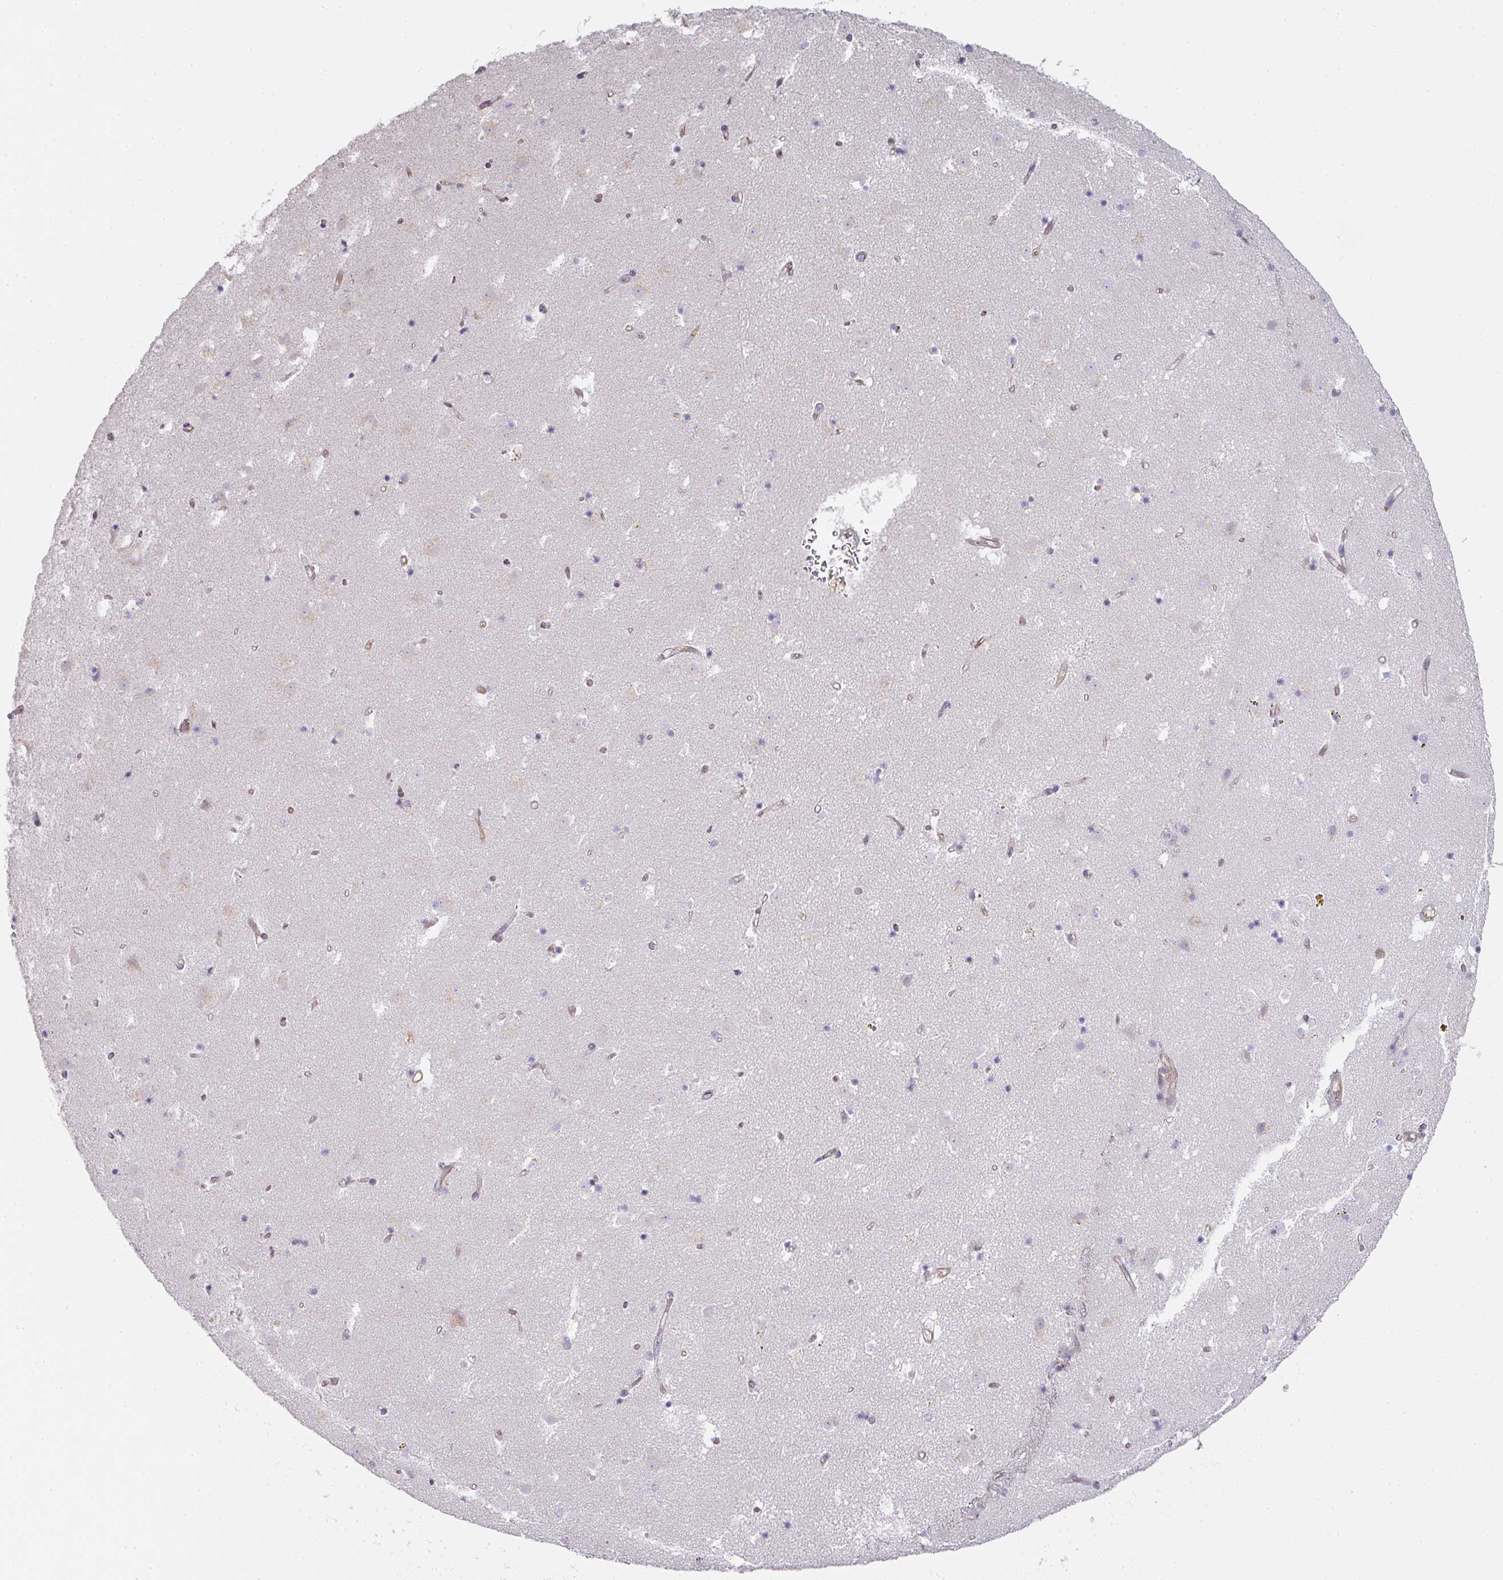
{"staining": {"intensity": "negative", "quantity": "none", "location": "none"}, "tissue": "caudate", "cell_type": "Glial cells", "image_type": "normal", "snomed": [{"axis": "morphology", "description": "Normal tissue, NOS"}, {"axis": "topography", "description": "Lateral ventricle wall"}], "caption": "IHC photomicrograph of normal human caudate stained for a protein (brown), which demonstrates no expression in glial cells.", "gene": "ATP8B2", "patient": {"sex": "male", "age": 58}}